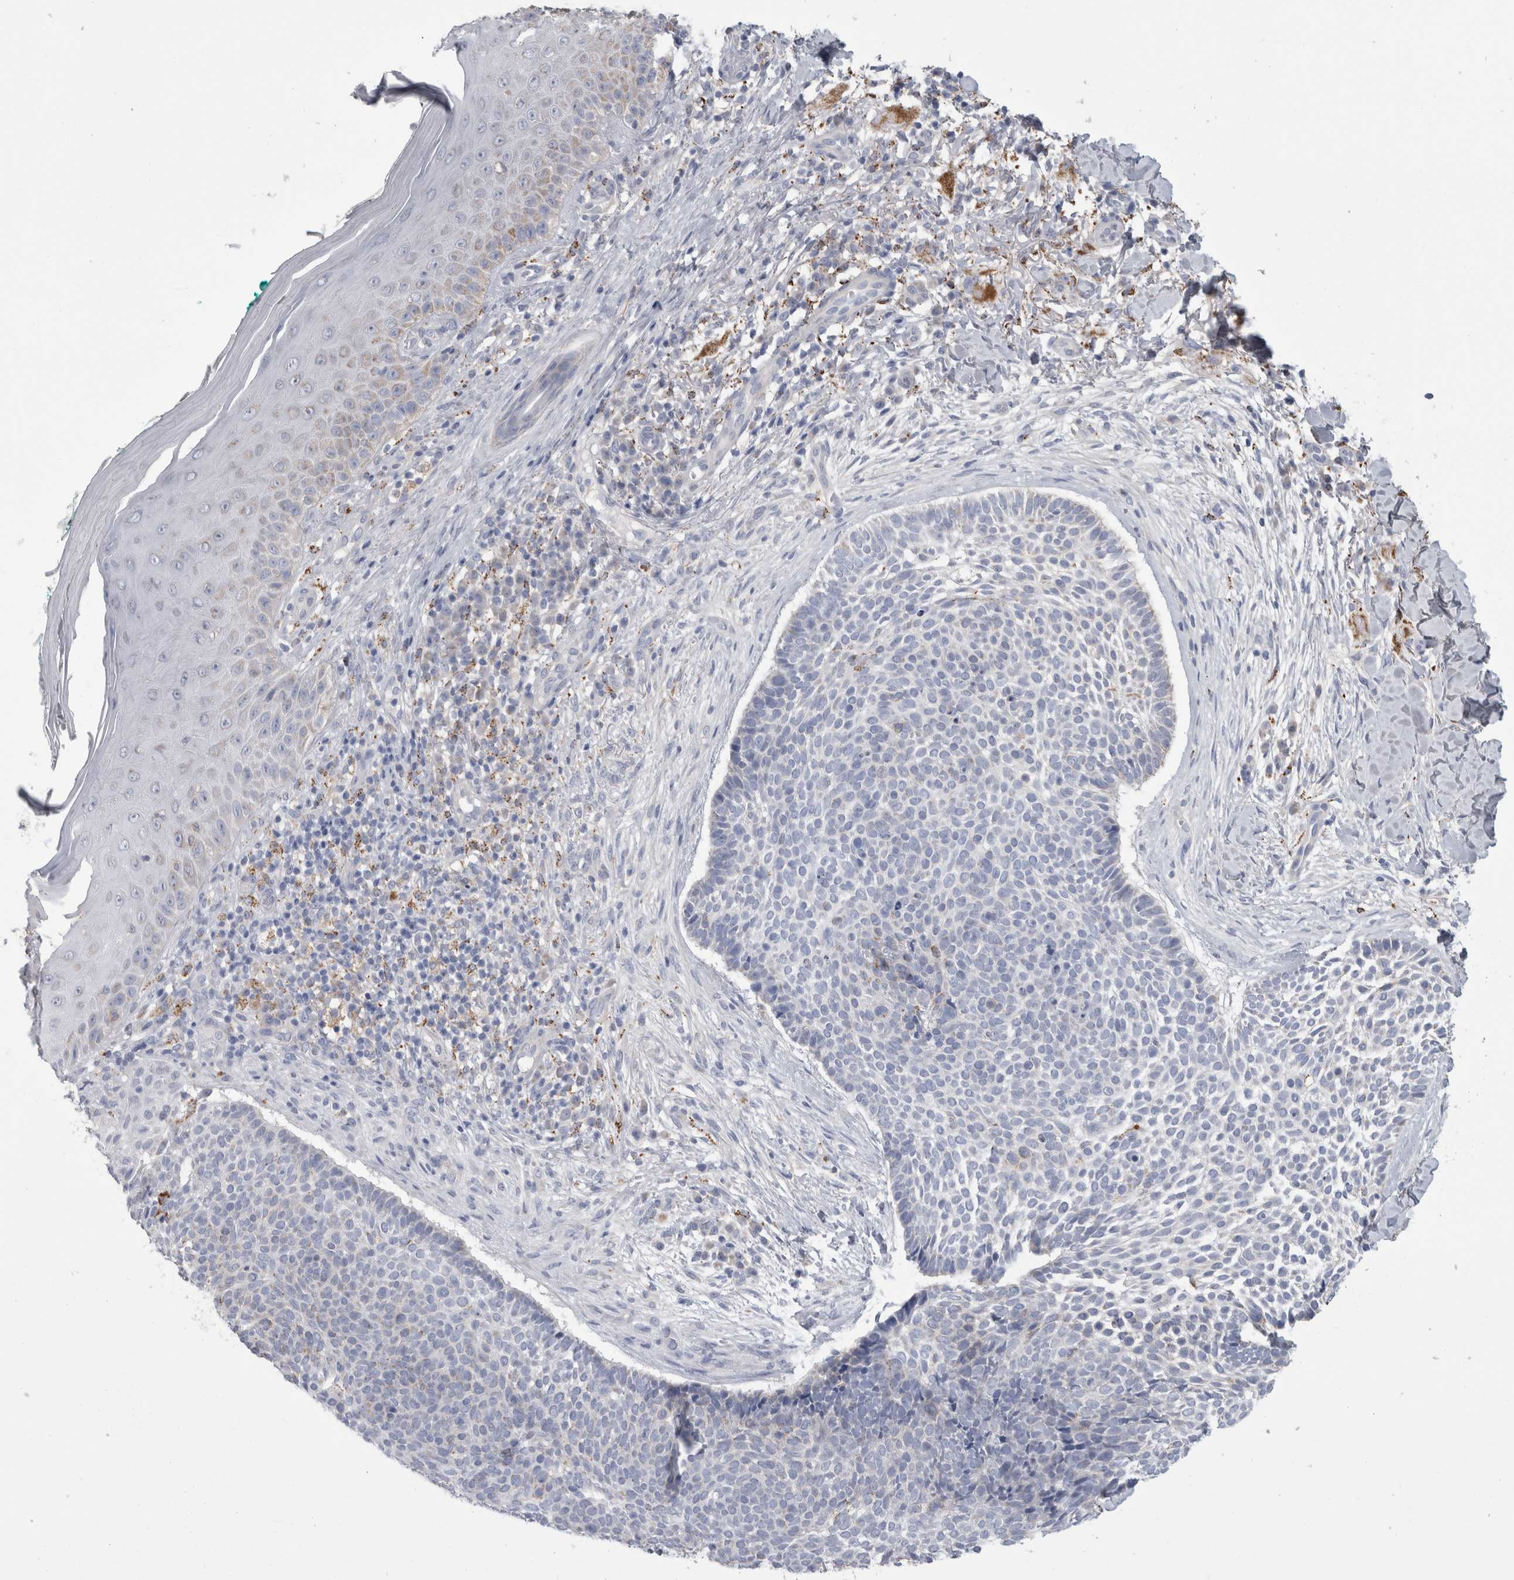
{"staining": {"intensity": "negative", "quantity": "none", "location": "none"}, "tissue": "skin cancer", "cell_type": "Tumor cells", "image_type": "cancer", "snomed": [{"axis": "morphology", "description": "Normal tissue, NOS"}, {"axis": "morphology", "description": "Basal cell carcinoma"}, {"axis": "topography", "description": "Skin"}], "caption": "Immunohistochemistry image of human skin cancer (basal cell carcinoma) stained for a protein (brown), which displays no staining in tumor cells.", "gene": "GATM", "patient": {"sex": "male", "age": 67}}